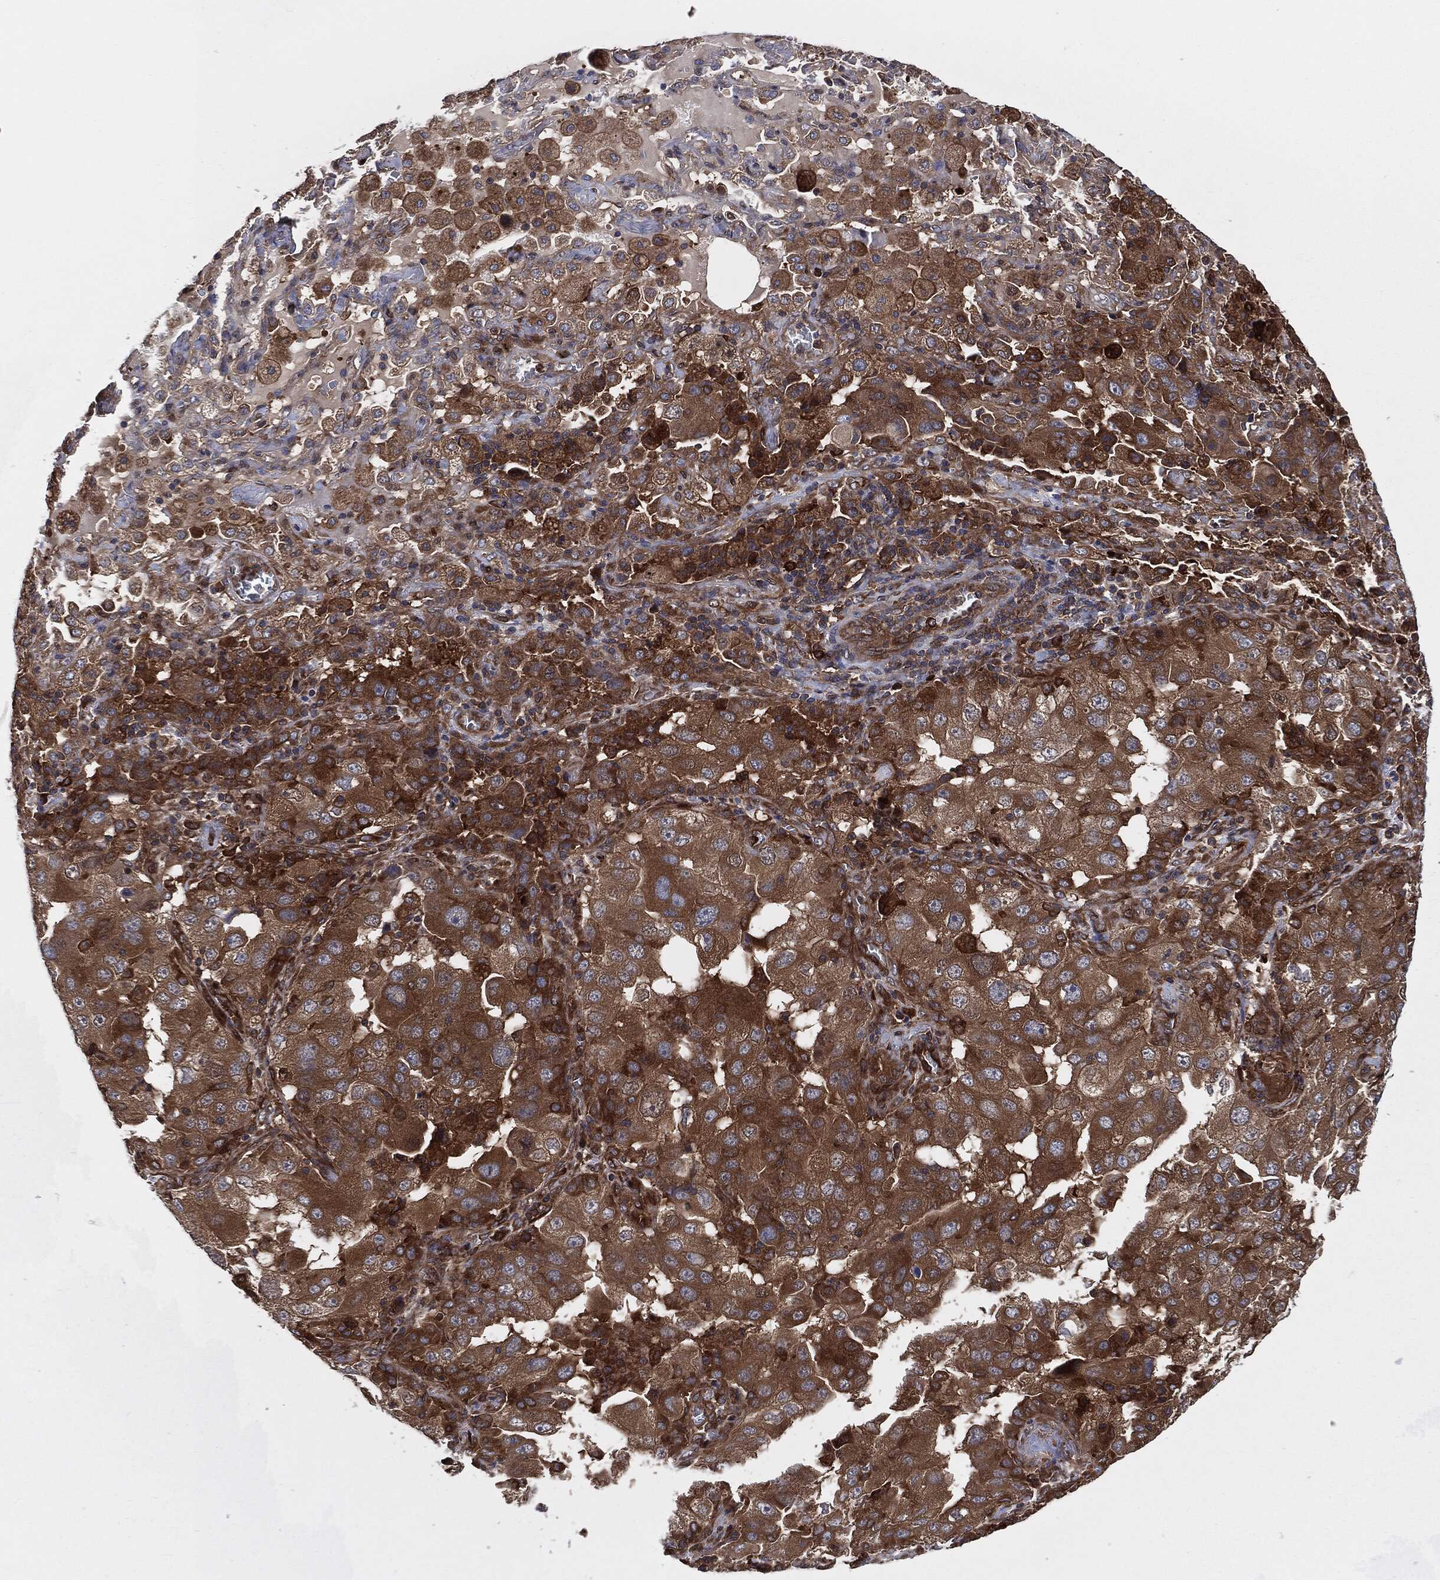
{"staining": {"intensity": "moderate", "quantity": ">75%", "location": "cytoplasmic/membranous"}, "tissue": "lung cancer", "cell_type": "Tumor cells", "image_type": "cancer", "snomed": [{"axis": "morphology", "description": "Adenocarcinoma, NOS"}, {"axis": "topography", "description": "Lung"}], "caption": "This micrograph displays lung adenocarcinoma stained with immunohistochemistry (IHC) to label a protein in brown. The cytoplasmic/membranous of tumor cells show moderate positivity for the protein. Nuclei are counter-stained blue.", "gene": "XPNPEP1", "patient": {"sex": "female", "age": 61}}